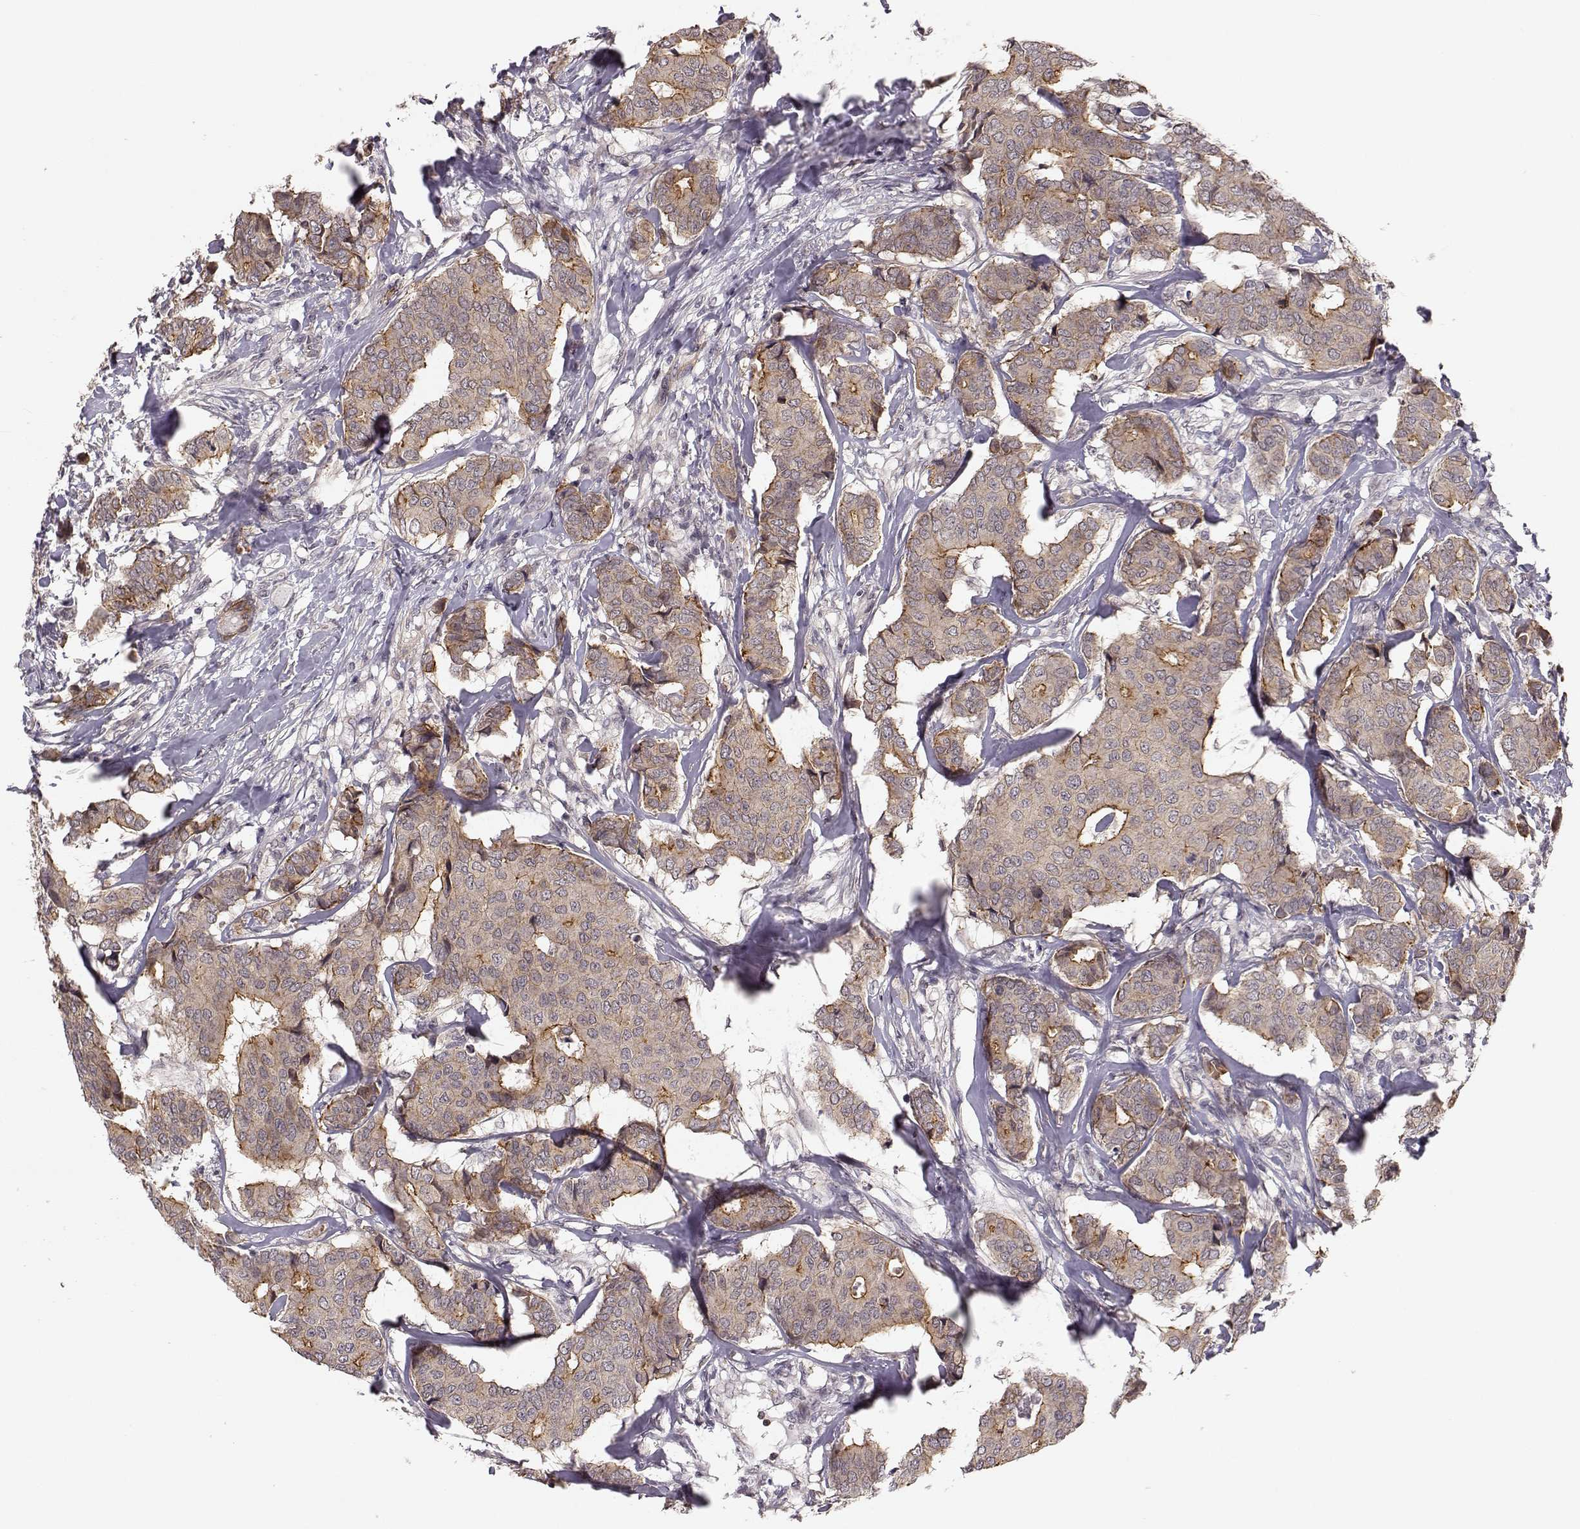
{"staining": {"intensity": "moderate", "quantity": "<25%", "location": "cytoplasmic/membranous"}, "tissue": "breast cancer", "cell_type": "Tumor cells", "image_type": "cancer", "snomed": [{"axis": "morphology", "description": "Duct carcinoma"}, {"axis": "topography", "description": "Breast"}], "caption": "Moderate cytoplasmic/membranous staining is identified in approximately <25% of tumor cells in intraductal carcinoma (breast).", "gene": "PLEKHG3", "patient": {"sex": "female", "age": 75}}